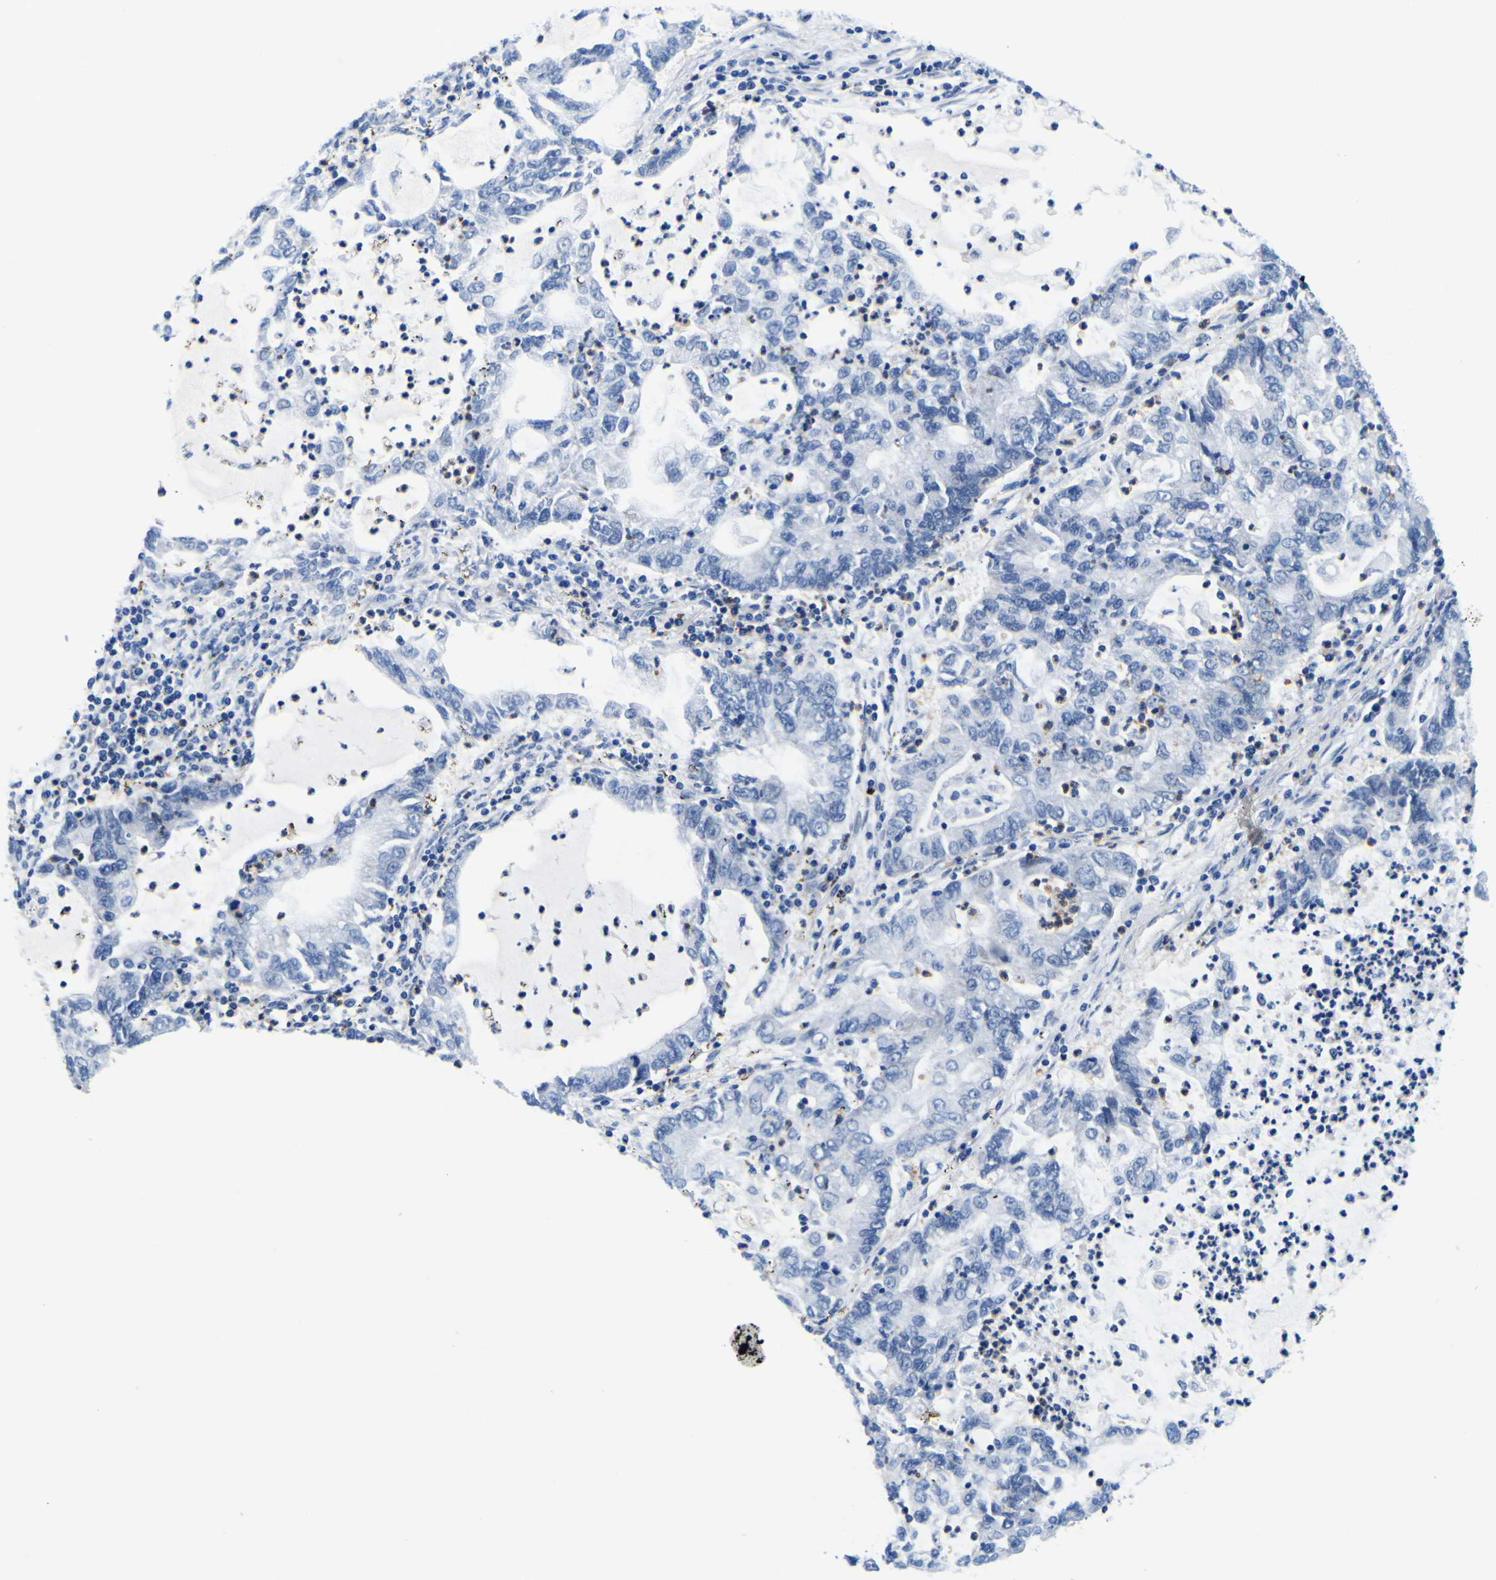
{"staining": {"intensity": "negative", "quantity": "none", "location": "none"}, "tissue": "lung cancer", "cell_type": "Tumor cells", "image_type": "cancer", "snomed": [{"axis": "morphology", "description": "Adenocarcinoma, NOS"}, {"axis": "topography", "description": "Lung"}], "caption": "Immunohistochemical staining of human lung cancer (adenocarcinoma) demonstrates no significant positivity in tumor cells. (DAB immunohistochemistry visualized using brightfield microscopy, high magnification).", "gene": "CUL4B", "patient": {"sex": "female", "age": 51}}